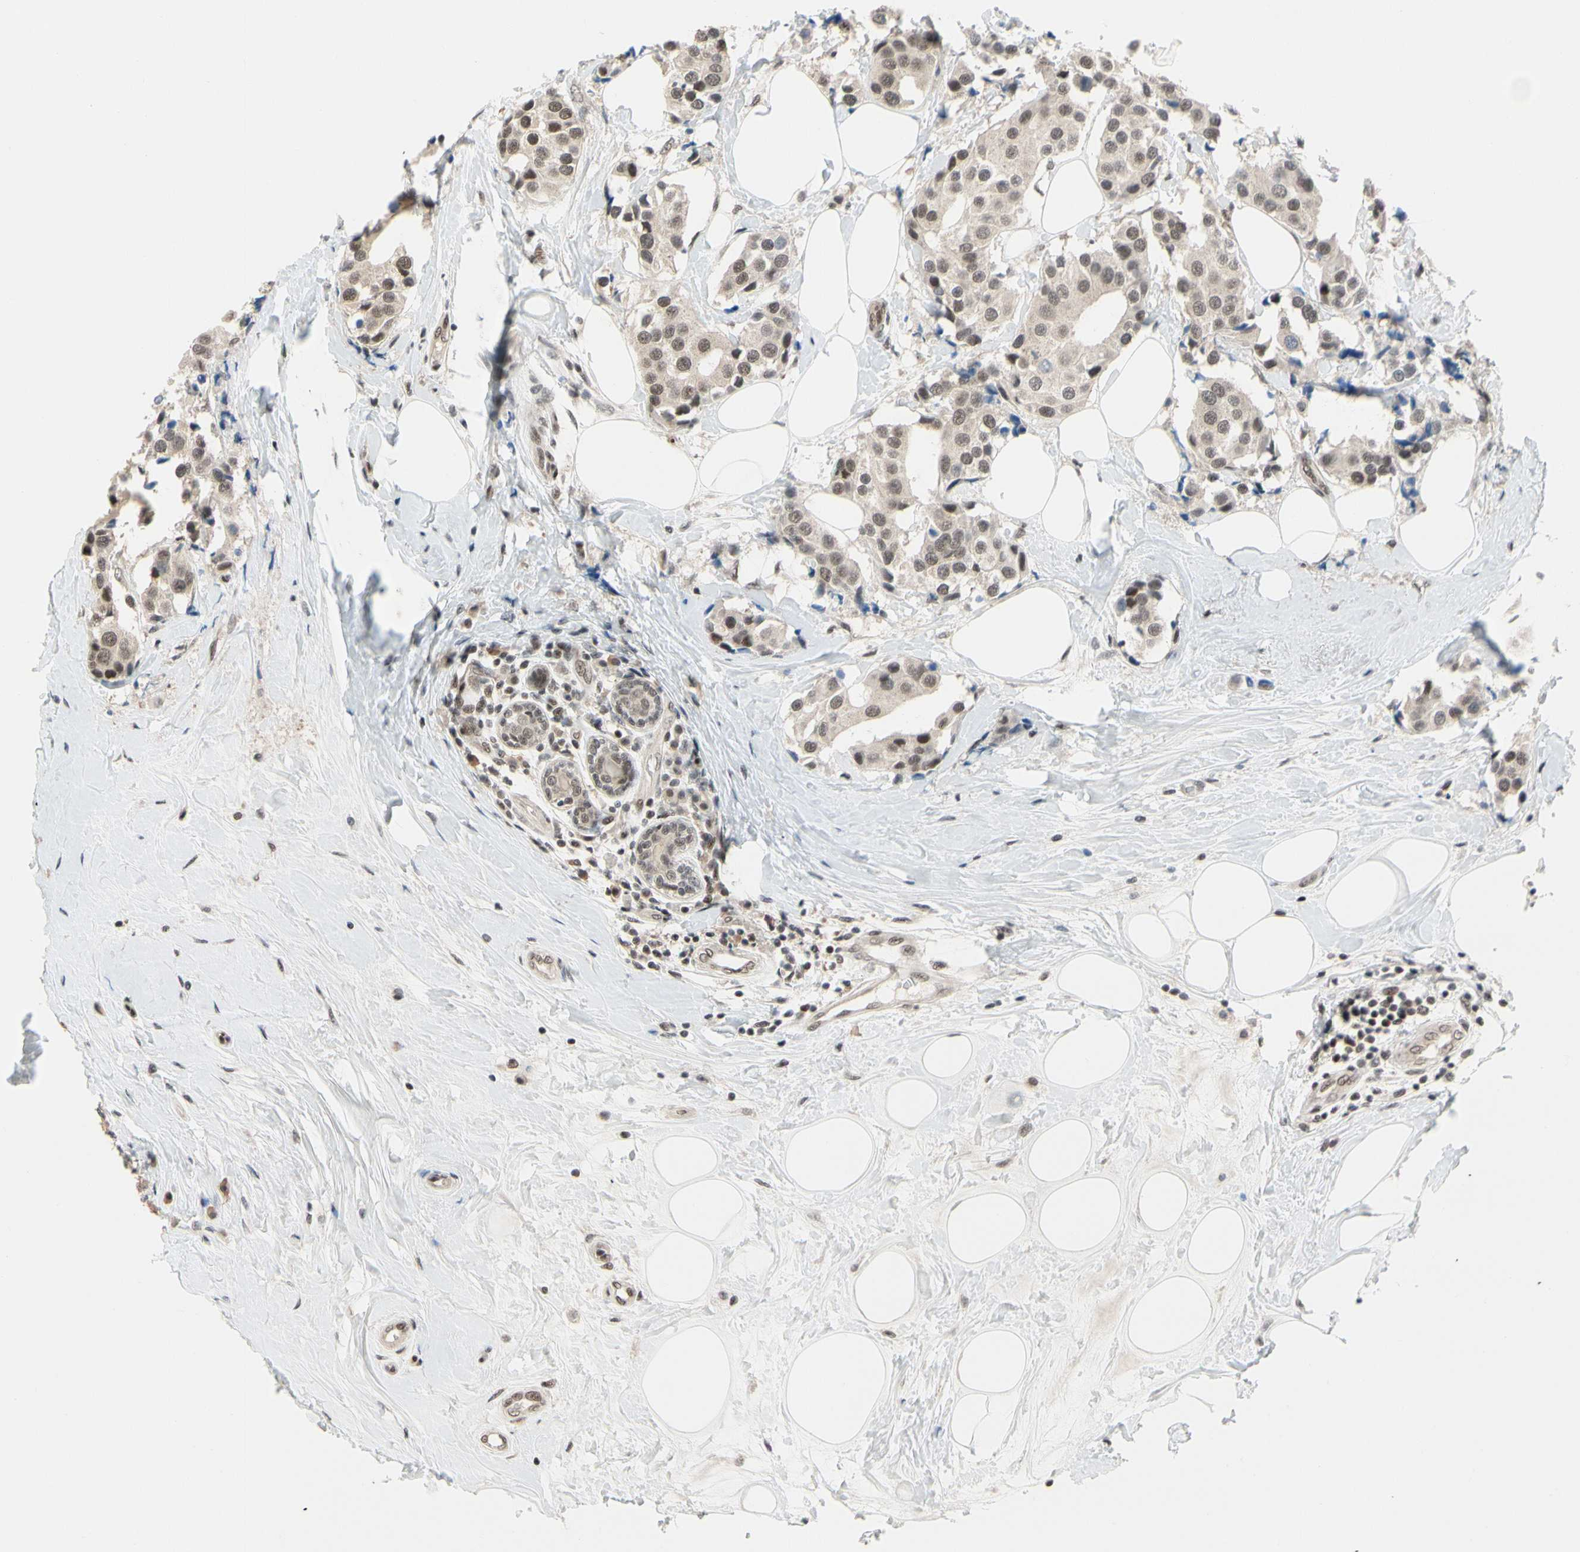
{"staining": {"intensity": "weak", "quantity": "25%-75%", "location": "nuclear"}, "tissue": "breast cancer", "cell_type": "Tumor cells", "image_type": "cancer", "snomed": [{"axis": "morphology", "description": "Normal tissue, NOS"}, {"axis": "morphology", "description": "Duct carcinoma"}, {"axis": "topography", "description": "Breast"}], "caption": "Tumor cells display low levels of weak nuclear expression in about 25%-75% of cells in human breast infiltrating ductal carcinoma.", "gene": "TAF4", "patient": {"sex": "female", "age": 39}}